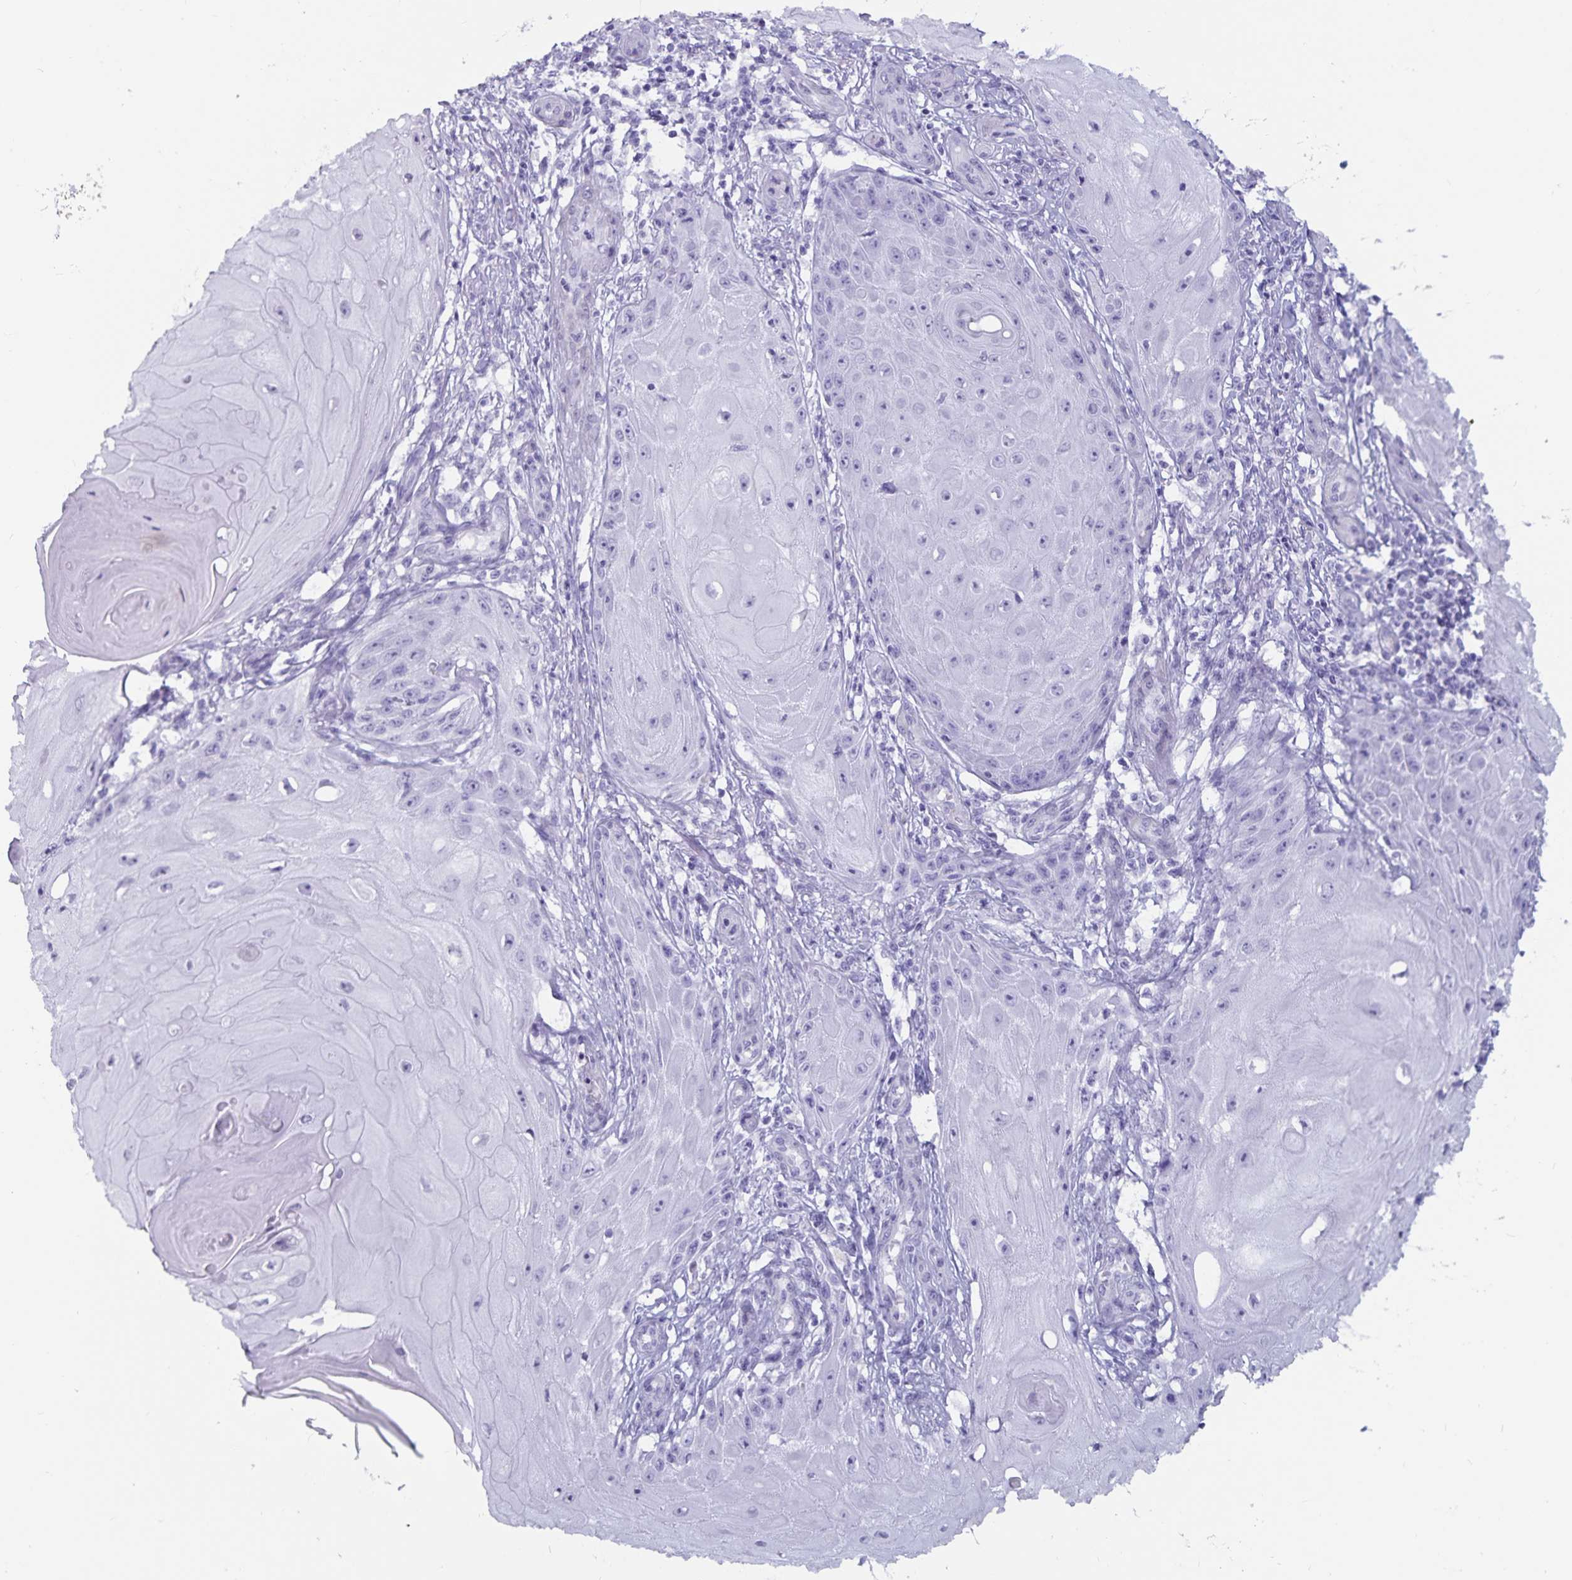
{"staining": {"intensity": "negative", "quantity": "none", "location": "none"}, "tissue": "skin cancer", "cell_type": "Tumor cells", "image_type": "cancer", "snomed": [{"axis": "morphology", "description": "Squamous cell carcinoma, NOS"}, {"axis": "topography", "description": "Skin"}], "caption": "The image exhibits no staining of tumor cells in skin squamous cell carcinoma.", "gene": "GPR137", "patient": {"sex": "female", "age": 77}}